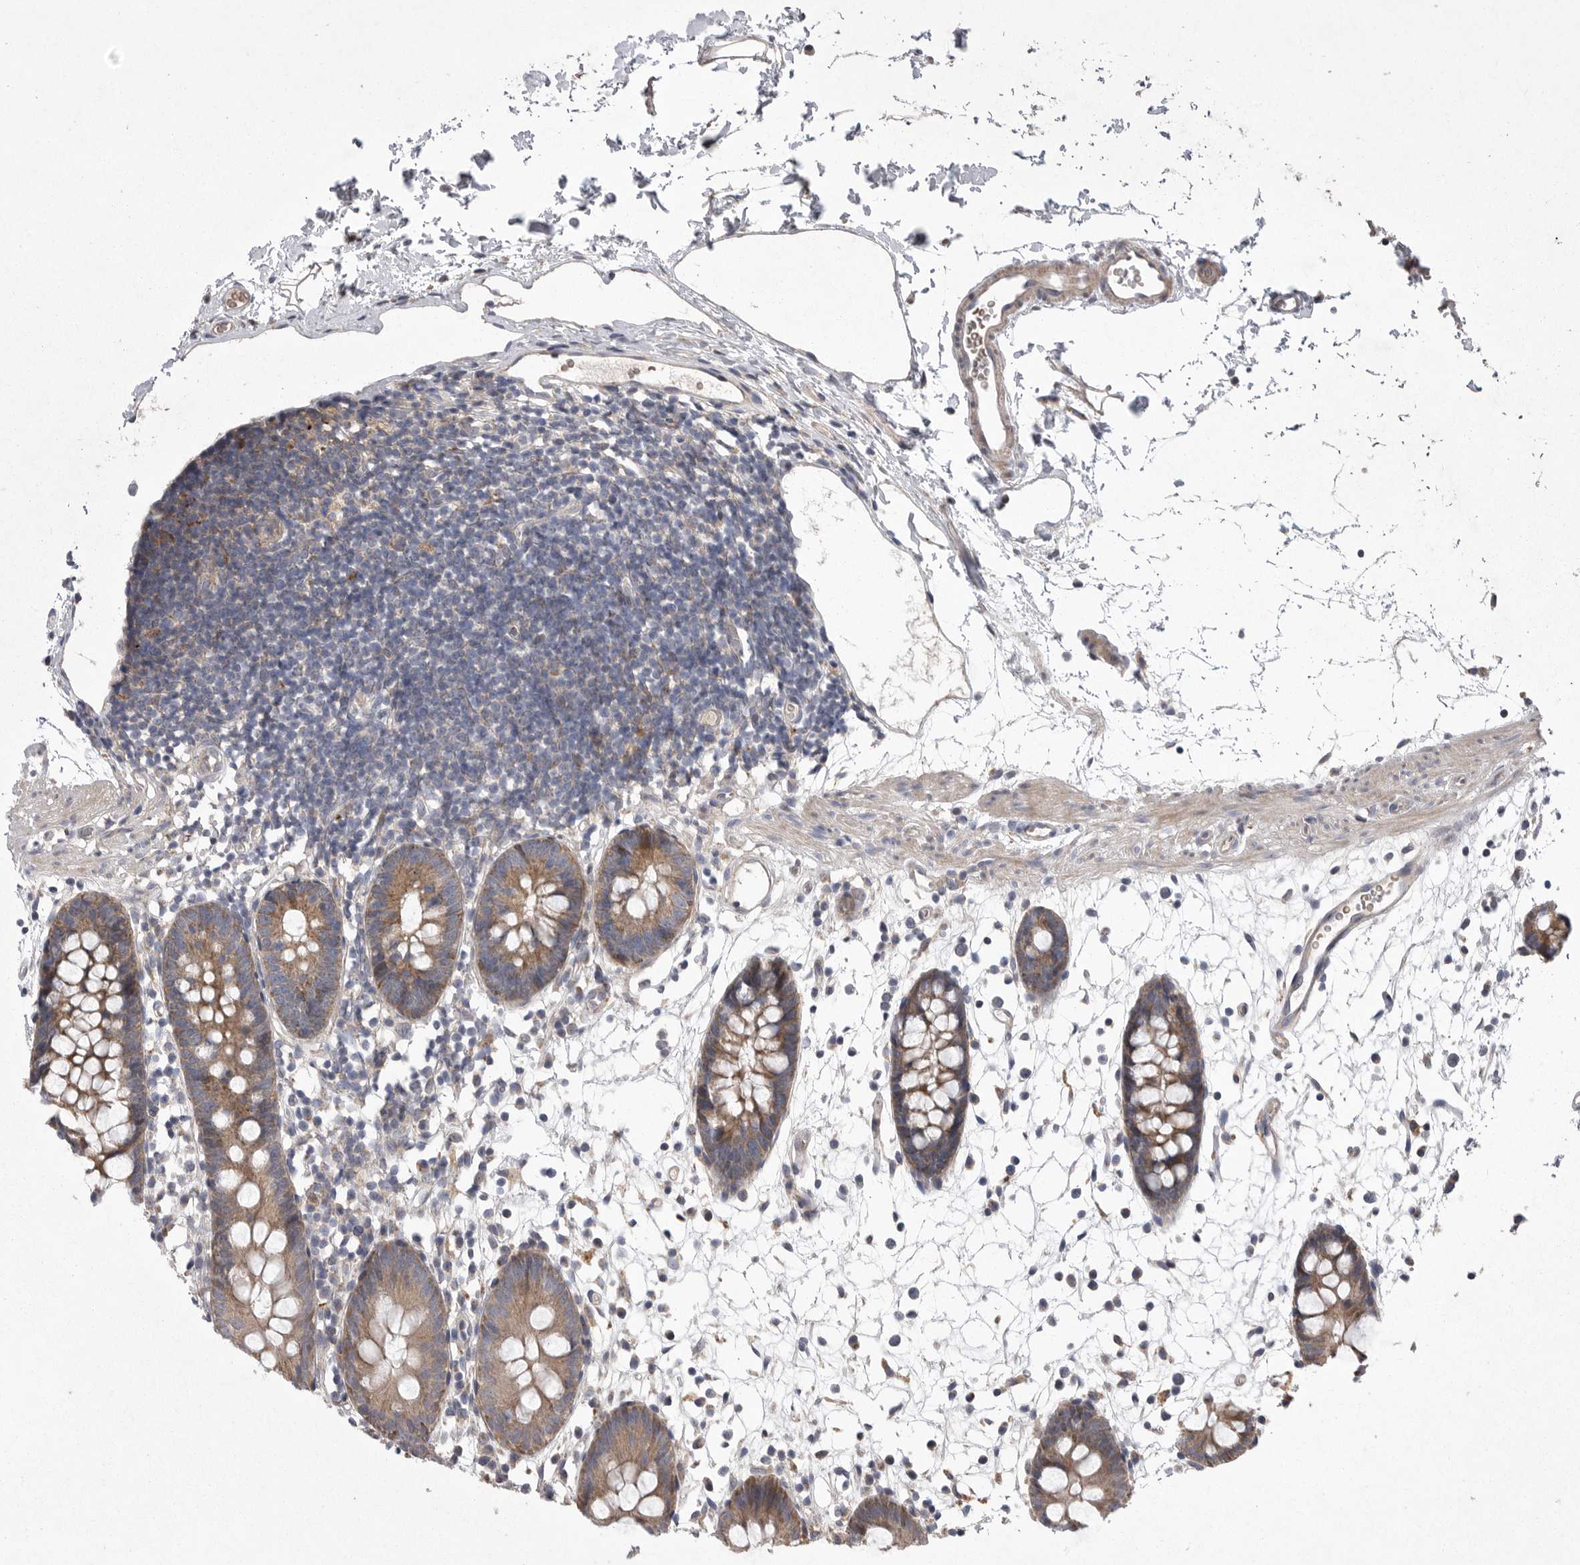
{"staining": {"intensity": "weak", "quantity": "25%-75%", "location": "cytoplasmic/membranous"}, "tissue": "colon", "cell_type": "Endothelial cells", "image_type": "normal", "snomed": [{"axis": "morphology", "description": "Normal tissue, NOS"}, {"axis": "topography", "description": "Colon"}], "caption": "Colon stained with DAB immunohistochemistry (IHC) shows low levels of weak cytoplasmic/membranous expression in approximately 25%-75% of endothelial cells. Immunohistochemistry stains the protein in brown and the nuclei are stained blue.", "gene": "CRP", "patient": {"sex": "male", "age": 56}}